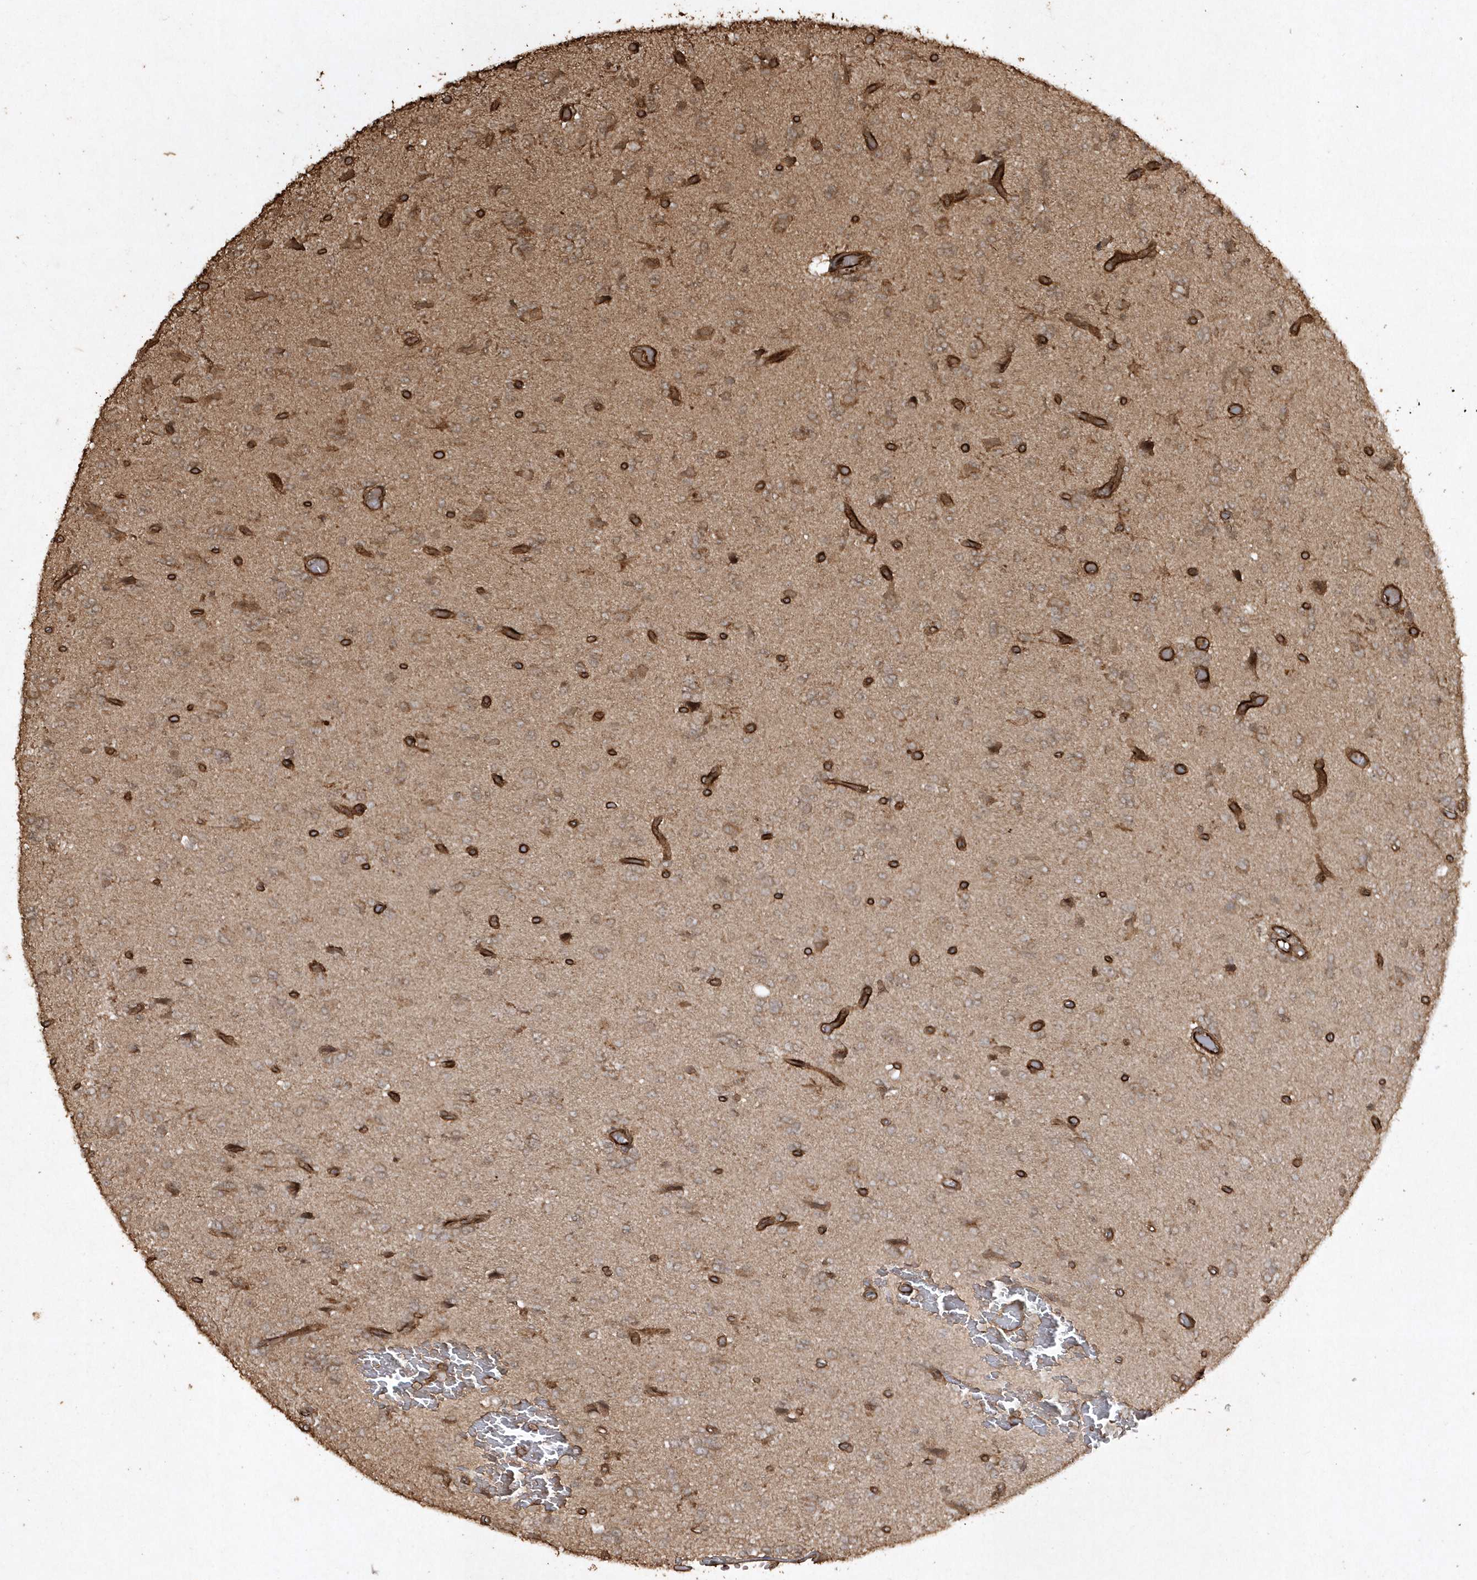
{"staining": {"intensity": "moderate", "quantity": "25%-75%", "location": "cytoplasmic/membranous"}, "tissue": "glioma", "cell_type": "Tumor cells", "image_type": "cancer", "snomed": [{"axis": "morphology", "description": "Glioma, malignant, High grade"}, {"axis": "topography", "description": "Brain"}], "caption": "Immunohistochemical staining of human glioma displays medium levels of moderate cytoplasmic/membranous protein staining in approximately 25%-75% of tumor cells.", "gene": "AVPI1", "patient": {"sex": "female", "age": 59}}